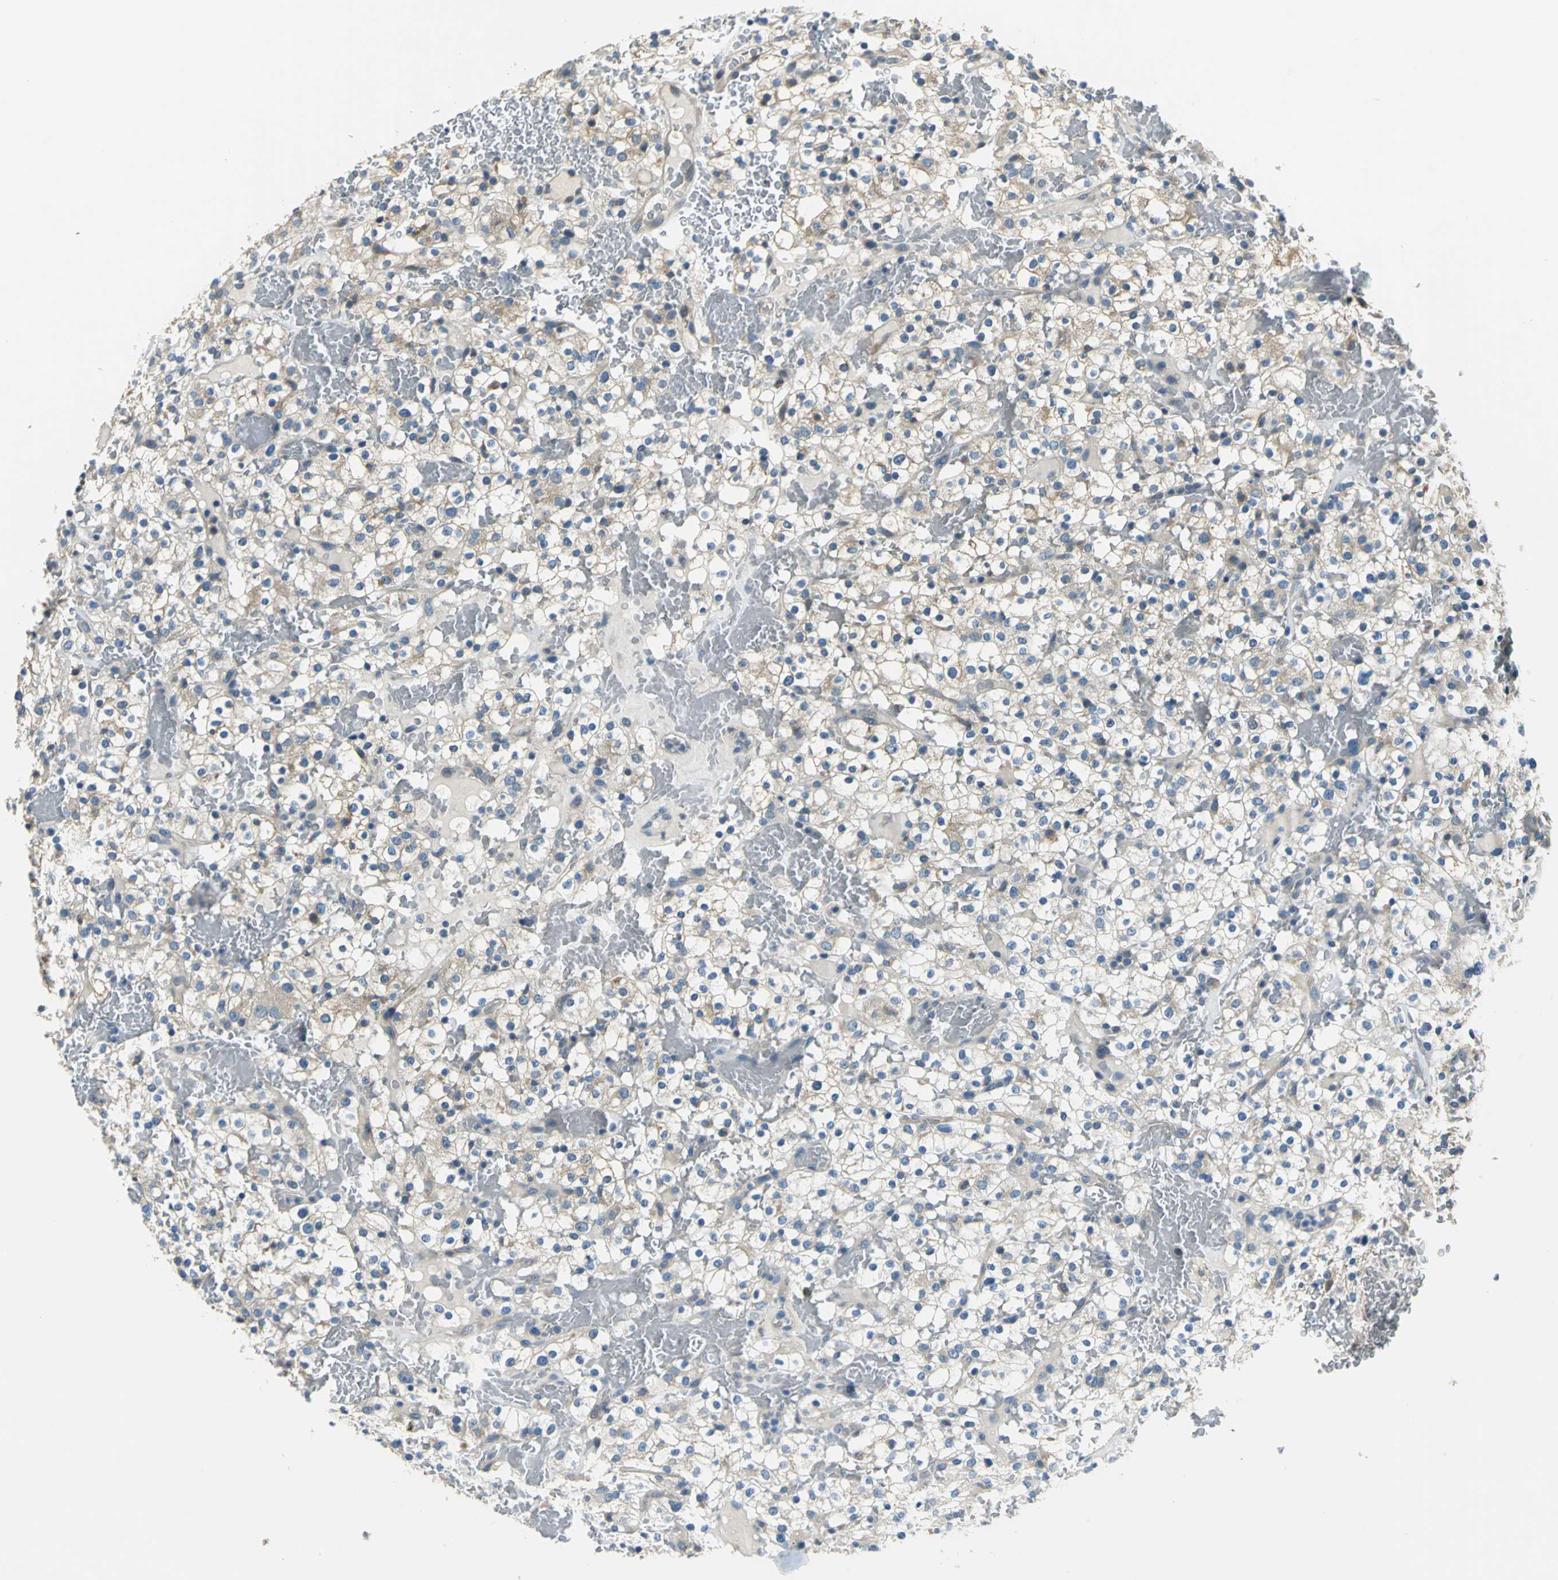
{"staining": {"intensity": "moderate", "quantity": "<25%", "location": "cytoplasmic/membranous"}, "tissue": "renal cancer", "cell_type": "Tumor cells", "image_type": "cancer", "snomed": [{"axis": "morphology", "description": "Normal tissue, NOS"}, {"axis": "morphology", "description": "Adenocarcinoma, NOS"}, {"axis": "topography", "description": "Kidney"}], "caption": "High-magnification brightfield microscopy of renal adenocarcinoma stained with DAB (brown) and counterstained with hematoxylin (blue). tumor cells exhibit moderate cytoplasmic/membranous staining is present in about<25% of cells.", "gene": "SLC16A7", "patient": {"sex": "female", "age": 72}}